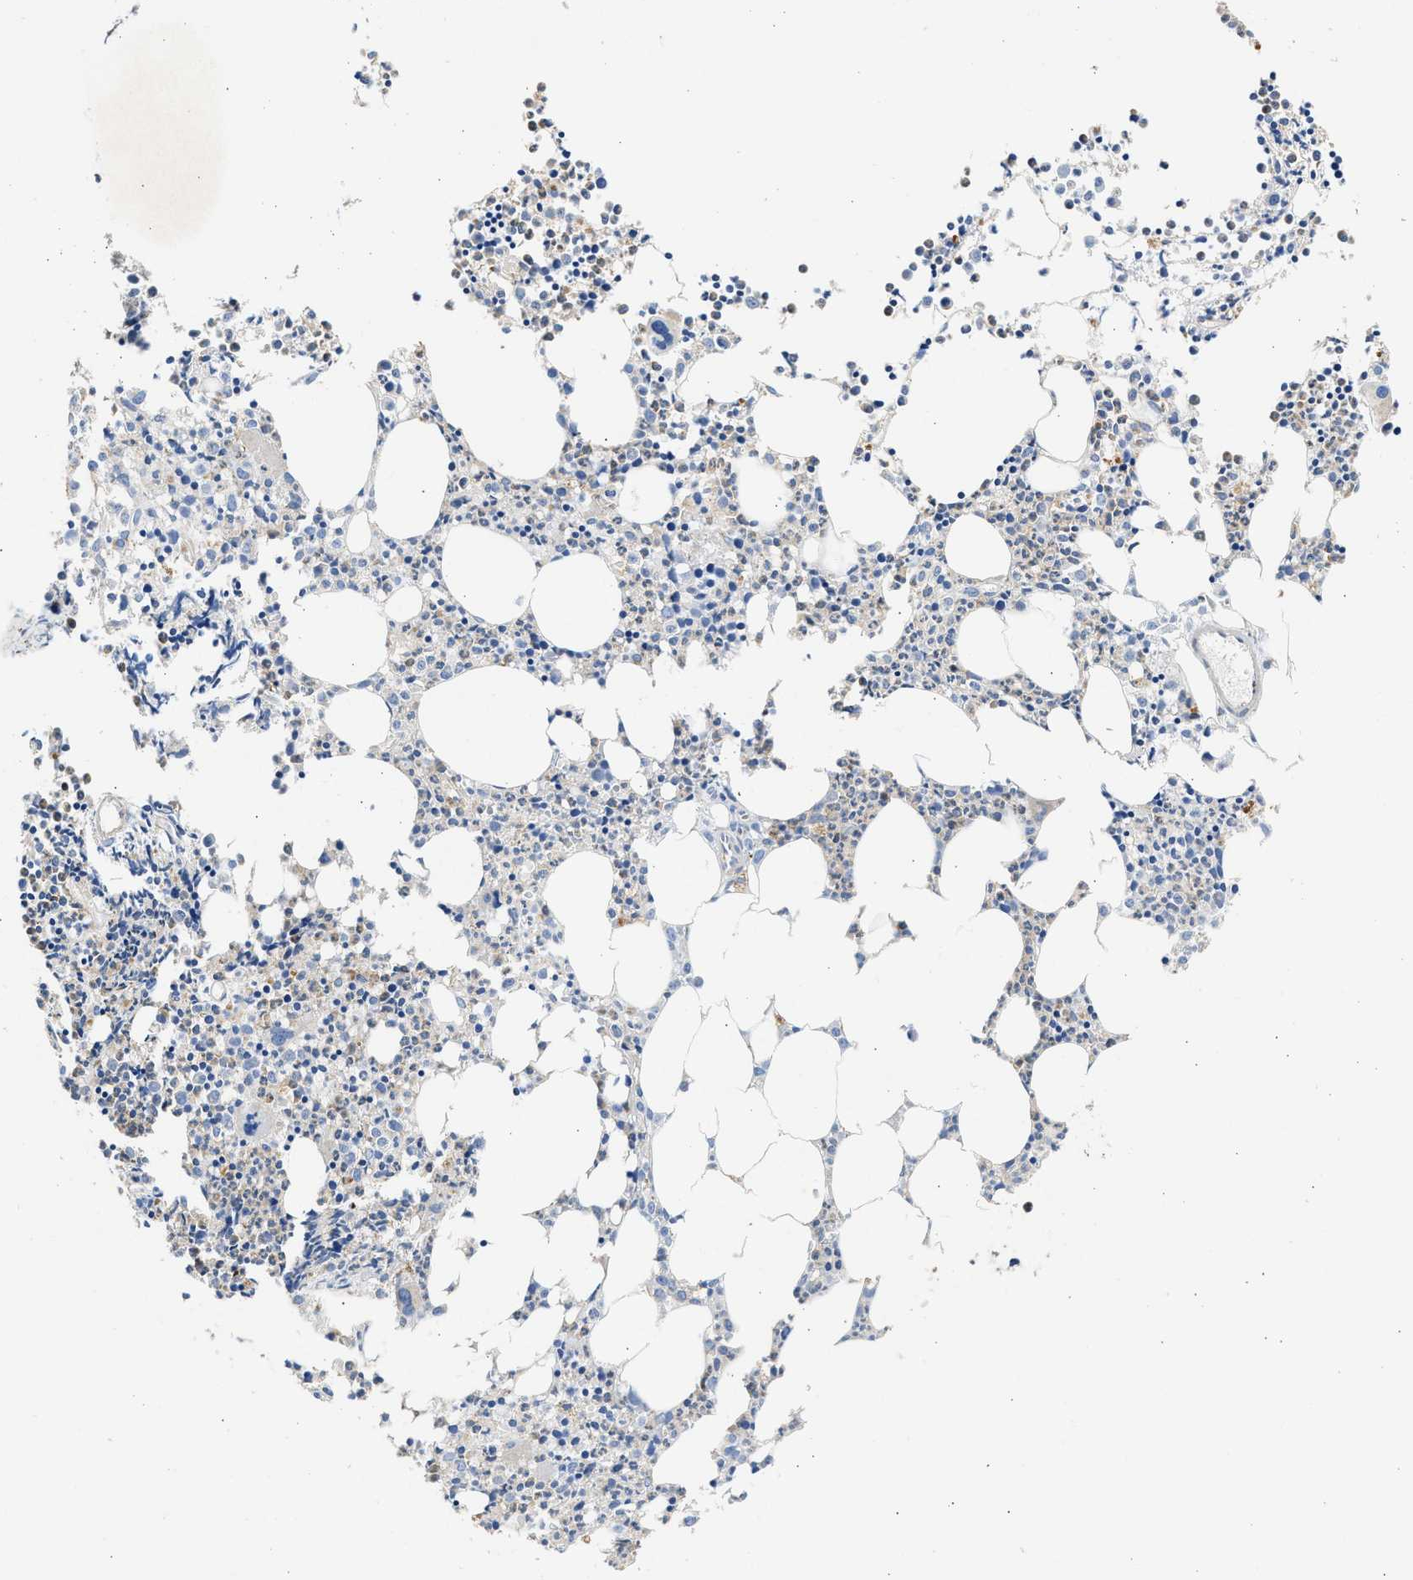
{"staining": {"intensity": "negative", "quantity": "none", "location": "none"}, "tissue": "bone marrow", "cell_type": "Hematopoietic cells", "image_type": "normal", "snomed": [{"axis": "morphology", "description": "Normal tissue, NOS"}, {"axis": "morphology", "description": "Inflammation, NOS"}, {"axis": "topography", "description": "Bone marrow"}], "caption": "IHC histopathology image of benign human bone marrow stained for a protein (brown), which shows no expression in hematopoietic cells. Nuclei are stained in blue.", "gene": "IPO8", "patient": {"sex": "female", "age": 53}}